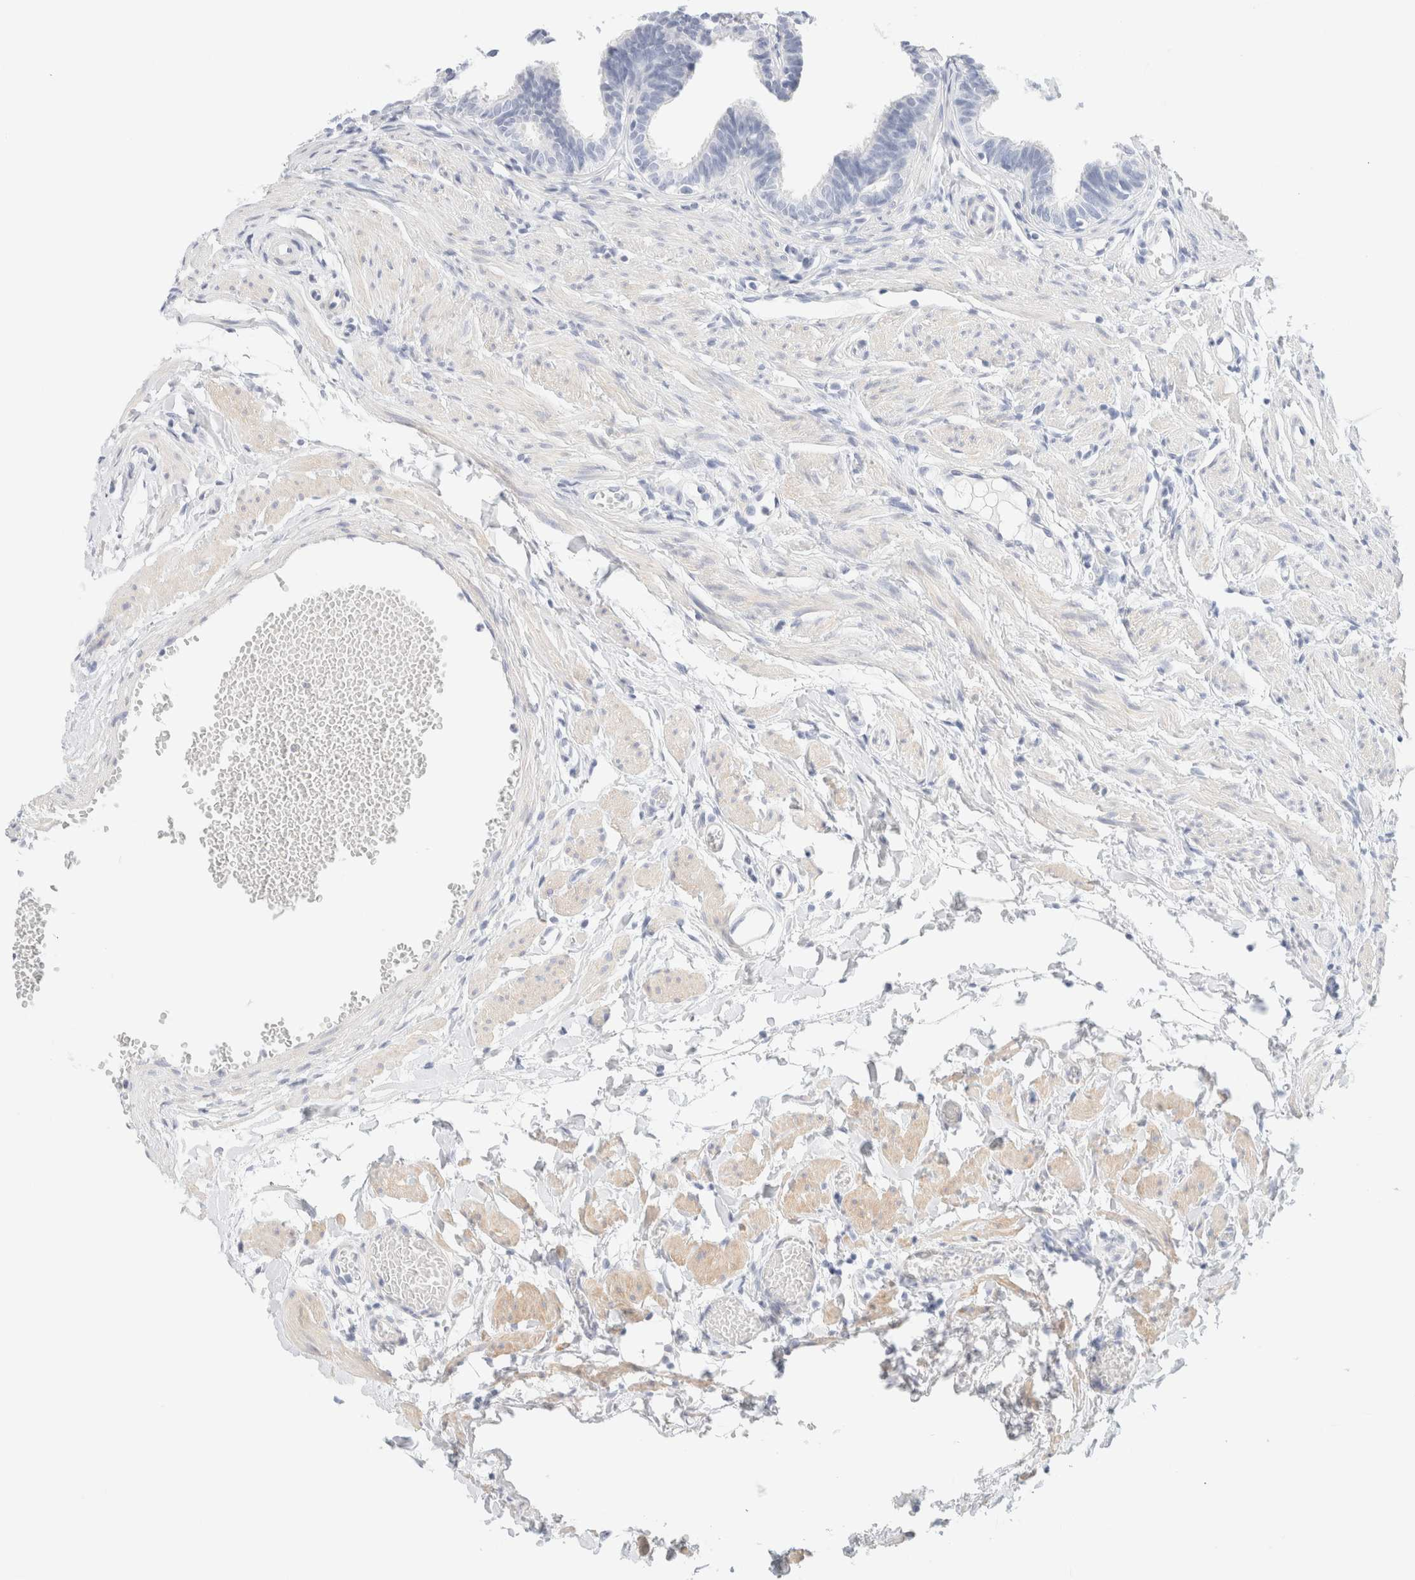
{"staining": {"intensity": "negative", "quantity": "none", "location": "none"}, "tissue": "fallopian tube", "cell_type": "Glandular cells", "image_type": "normal", "snomed": [{"axis": "morphology", "description": "Normal tissue, NOS"}, {"axis": "topography", "description": "Fallopian tube"}, {"axis": "topography", "description": "Ovary"}], "caption": "Human fallopian tube stained for a protein using IHC reveals no expression in glandular cells.", "gene": "DPYS", "patient": {"sex": "female", "age": 23}}